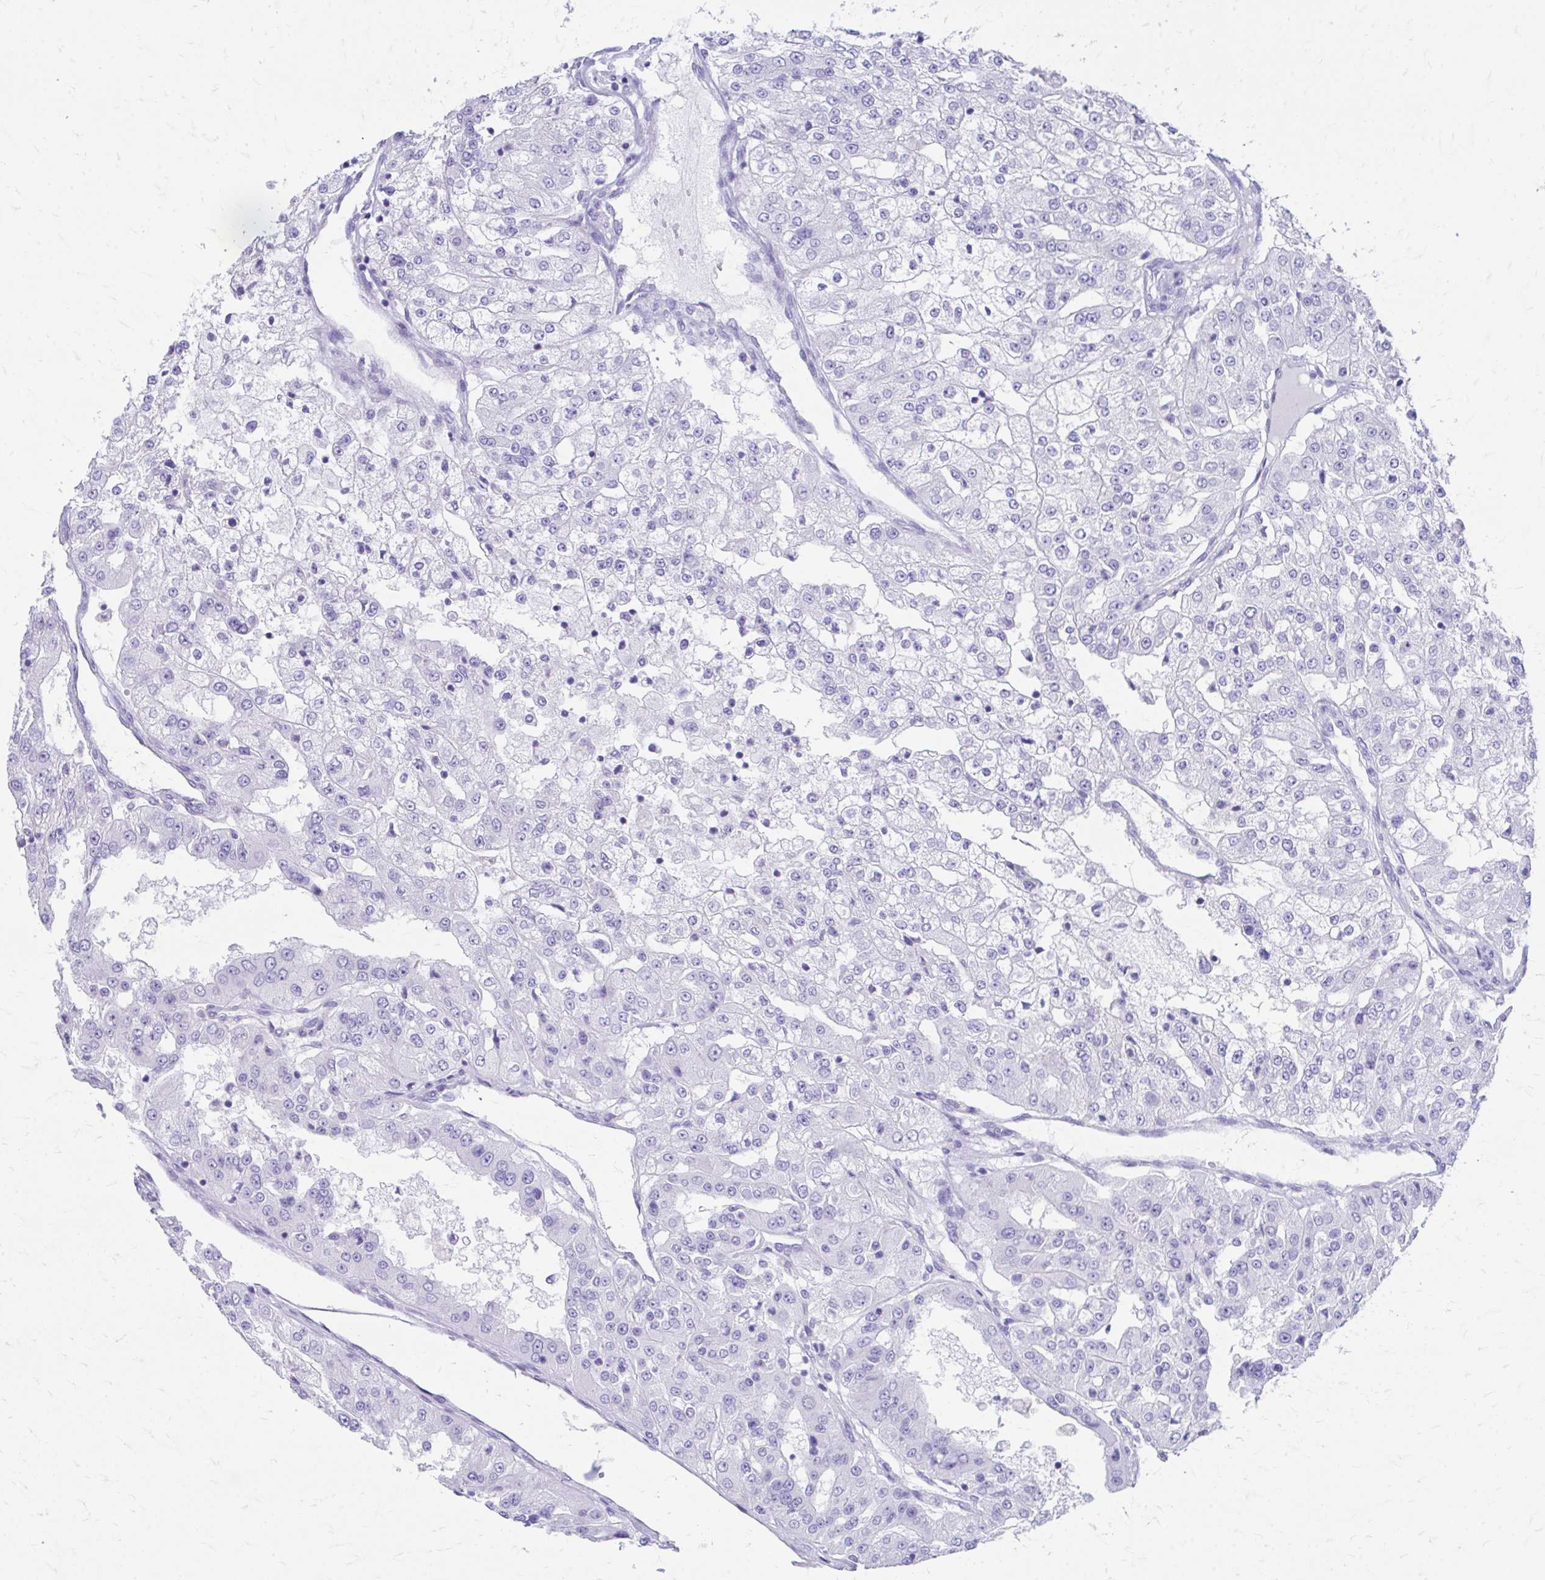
{"staining": {"intensity": "negative", "quantity": "none", "location": "none"}, "tissue": "renal cancer", "cell_type": "Tumor cells", "image_type": "cancer", "snomed": [{"axis": "morphology", "description": "Adenocarcinoma, NOS"}, {"axis": "topography", "description": "Kidney"}], "caption": "Tumor cells are negative for protein expression in human renal cancer (adenocarcinoma).", "gene": "KRIT1", "patient": {"sex": "female", "age": 63}}